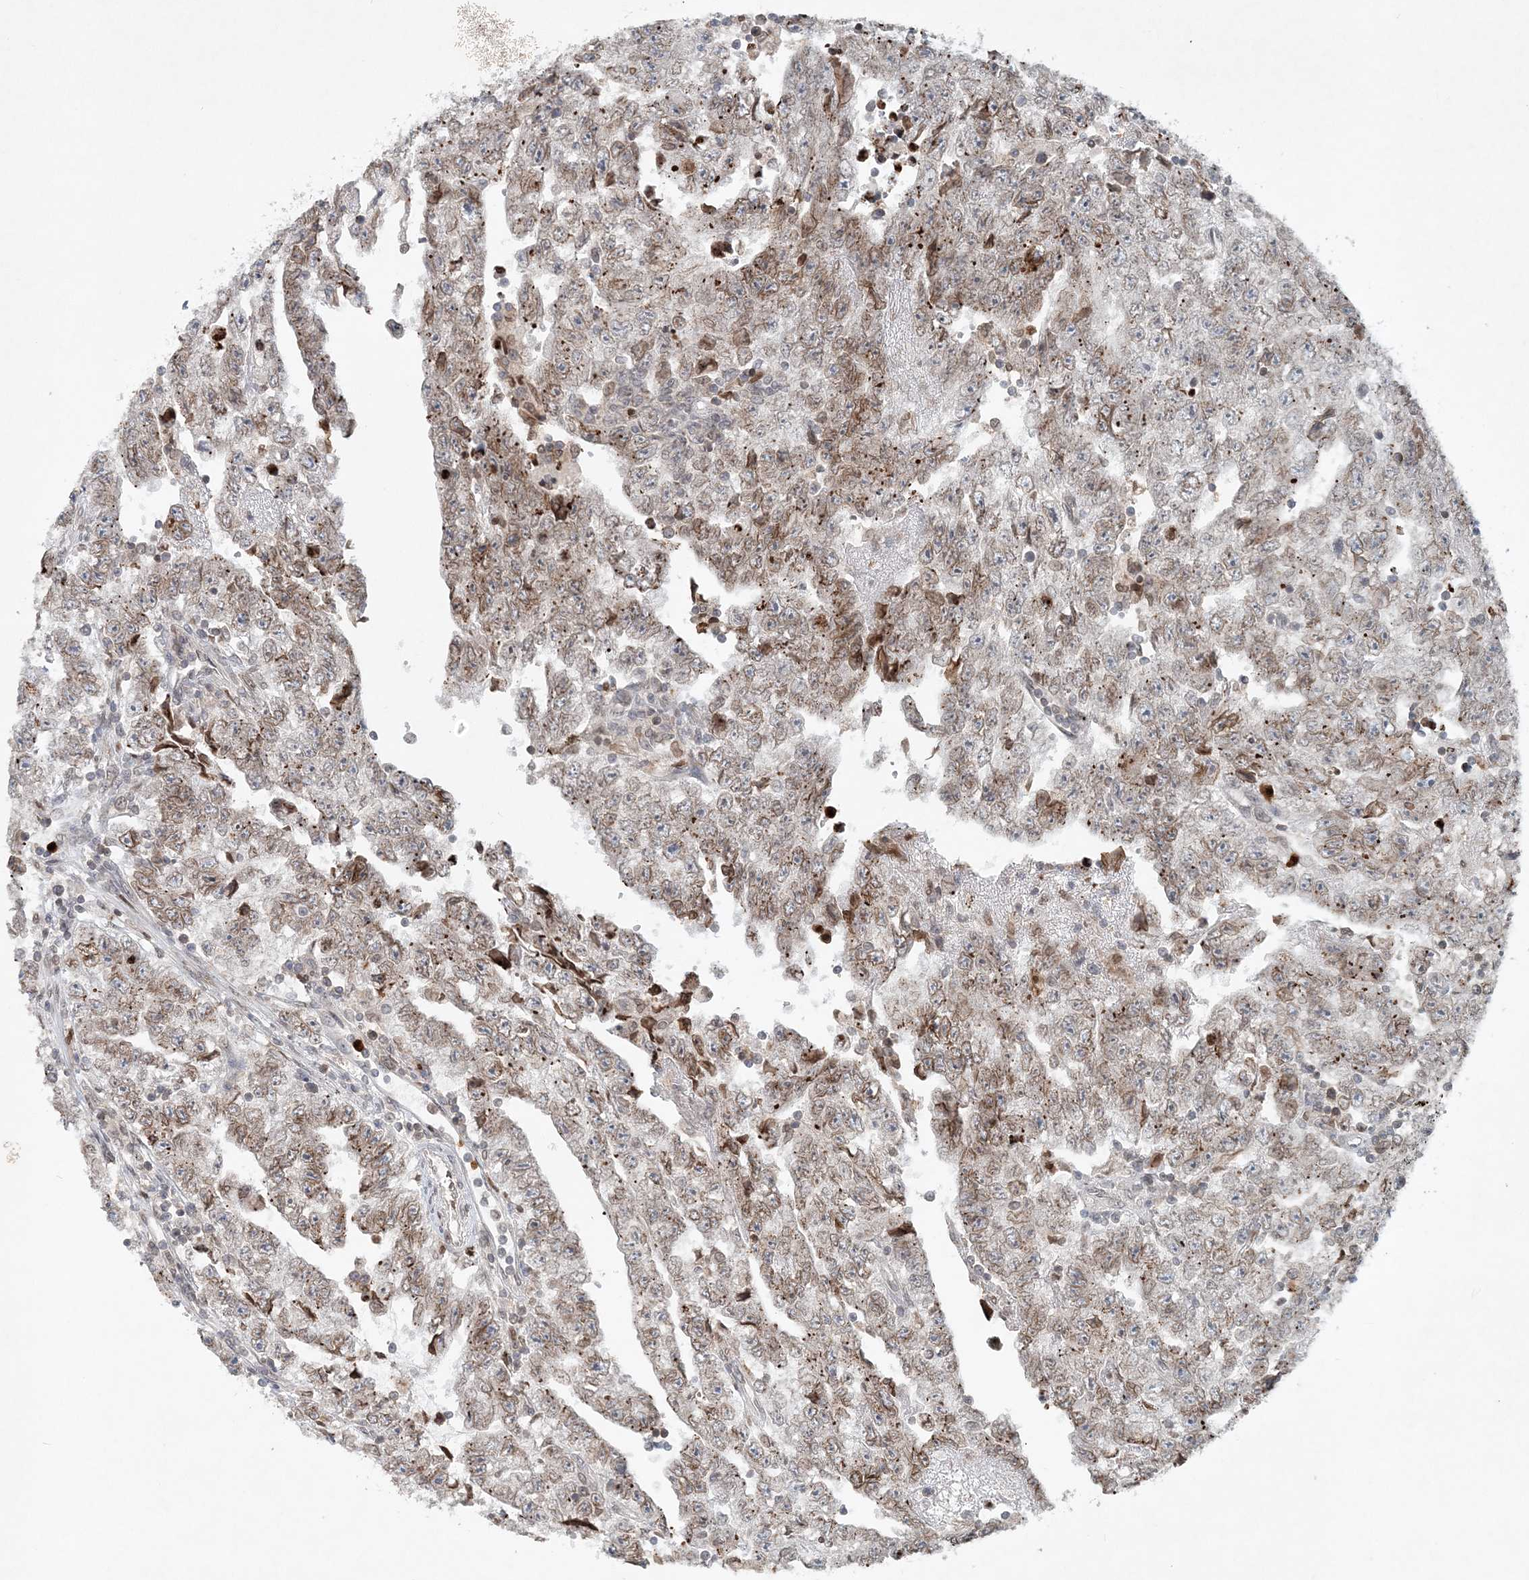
{"staining": {"intensity": "weak", "quantity": ">75%", "location": "cytoplasmic/membranous"}, "tissue": "testis cancer", "cell_type": "Tumor cells", "image_type": "cancer", "snomed": [{"axis": "morphology", "description": "Carcinoma, Embryonal, NOS"}, {"axis": "topography", "description": "Testis"}], "caption": "Protein expression analysis of embryonal carcinoma (testis) exhibits weak cytoplasmic/membranous staining in about >75% of tumor cells. The protein is shown in brown color, while the nuclei are stained blue.", "gene": "NUP54", "patient": {"sex": "male", "age": 25}}